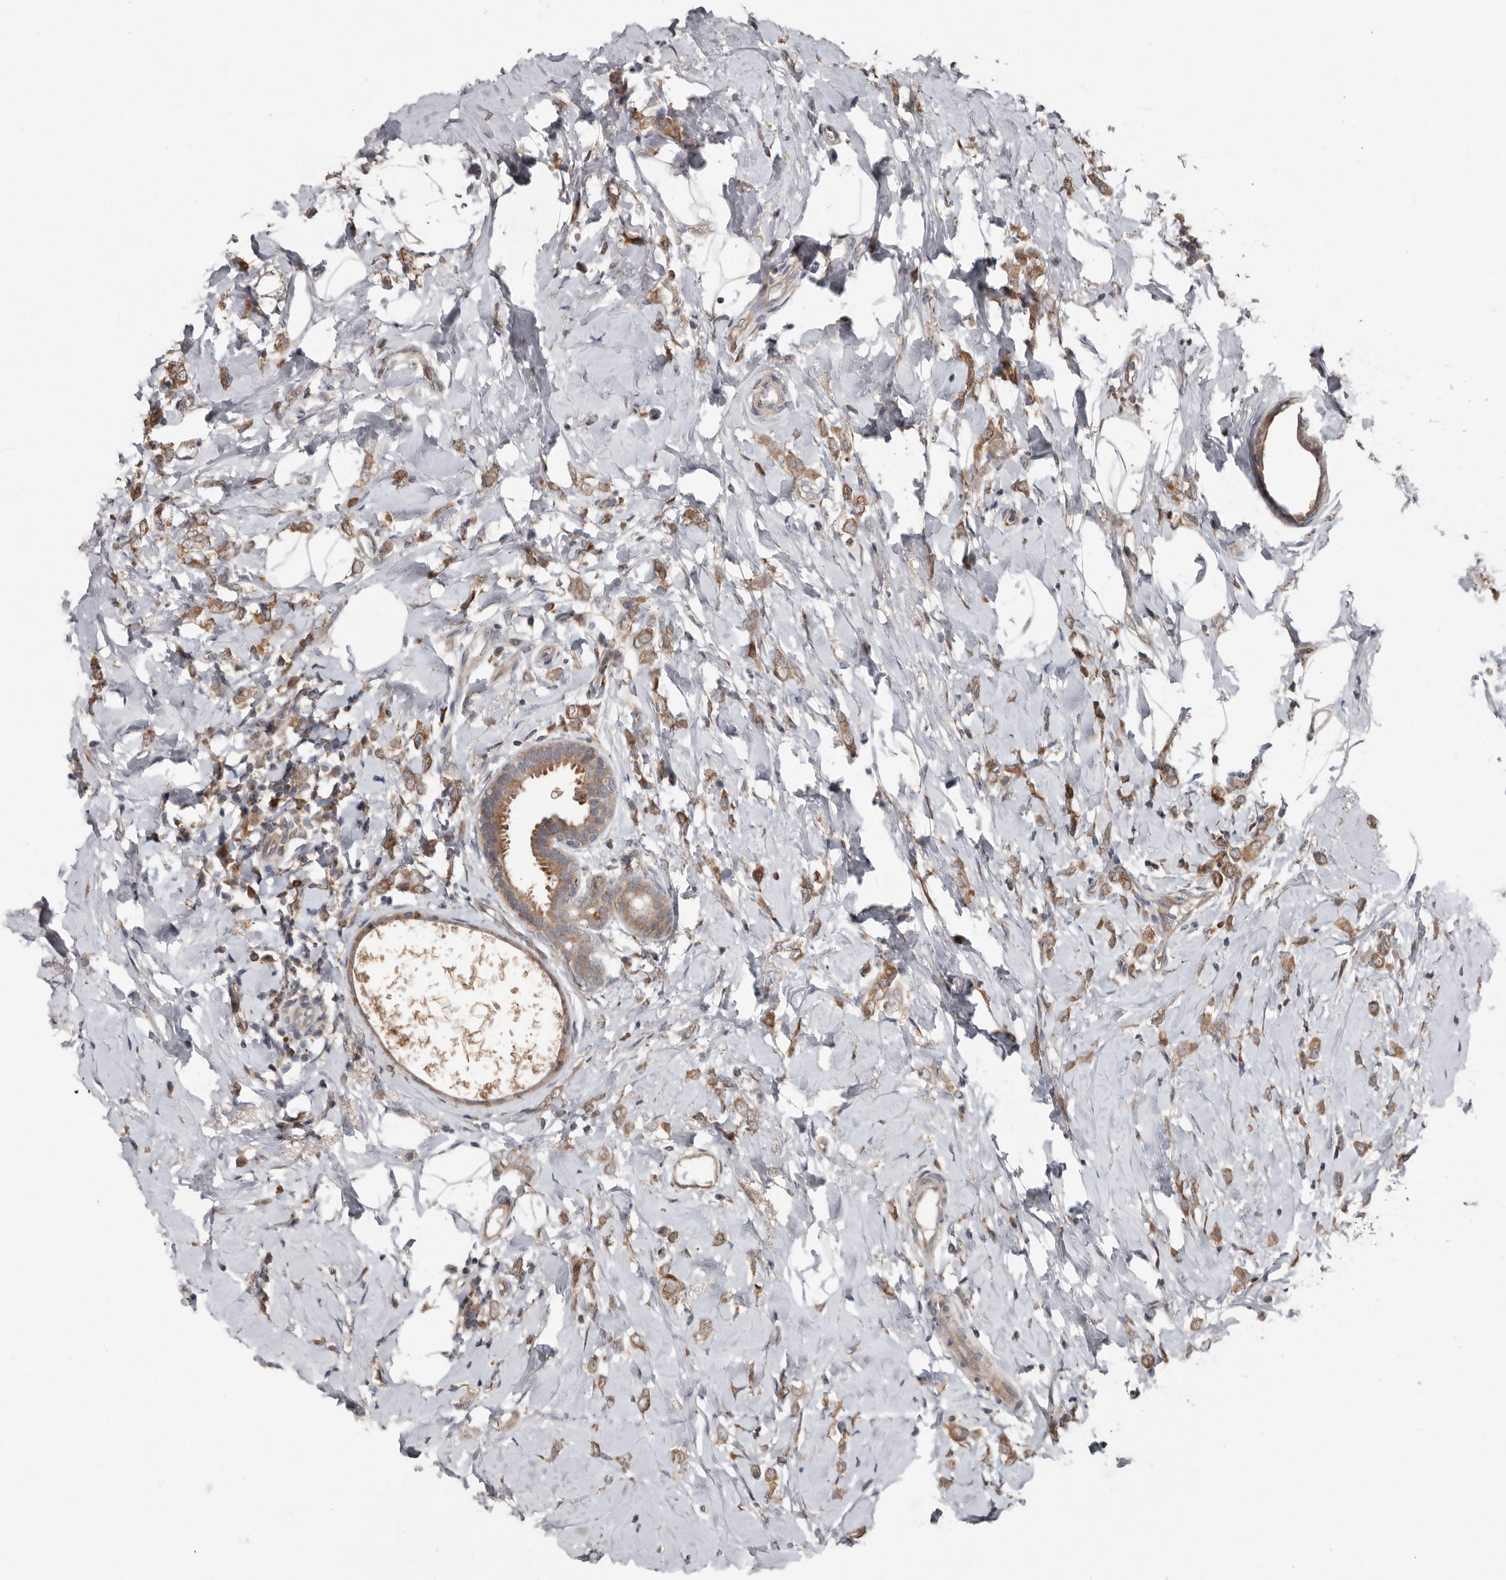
{"staining": {"intensity": "moderate", "quantity": ">75%", "location": "cytoplasmic/membranous"}, "tissue": "breast cancer", "cell_type": "Tumor cells", "image_type": "cancer", "snomed": [{"axis": "morphology", "description": "Lobular carcinoma"}, {"axis": "topography", "description": "Breast"}], "caption": "Breast cancer tissue reveals moderate cytoplasmic/membranous staining in approximately >75% of tumor cells", "gene": "CHML", "patient": {"sex": "female", "age": 47}}